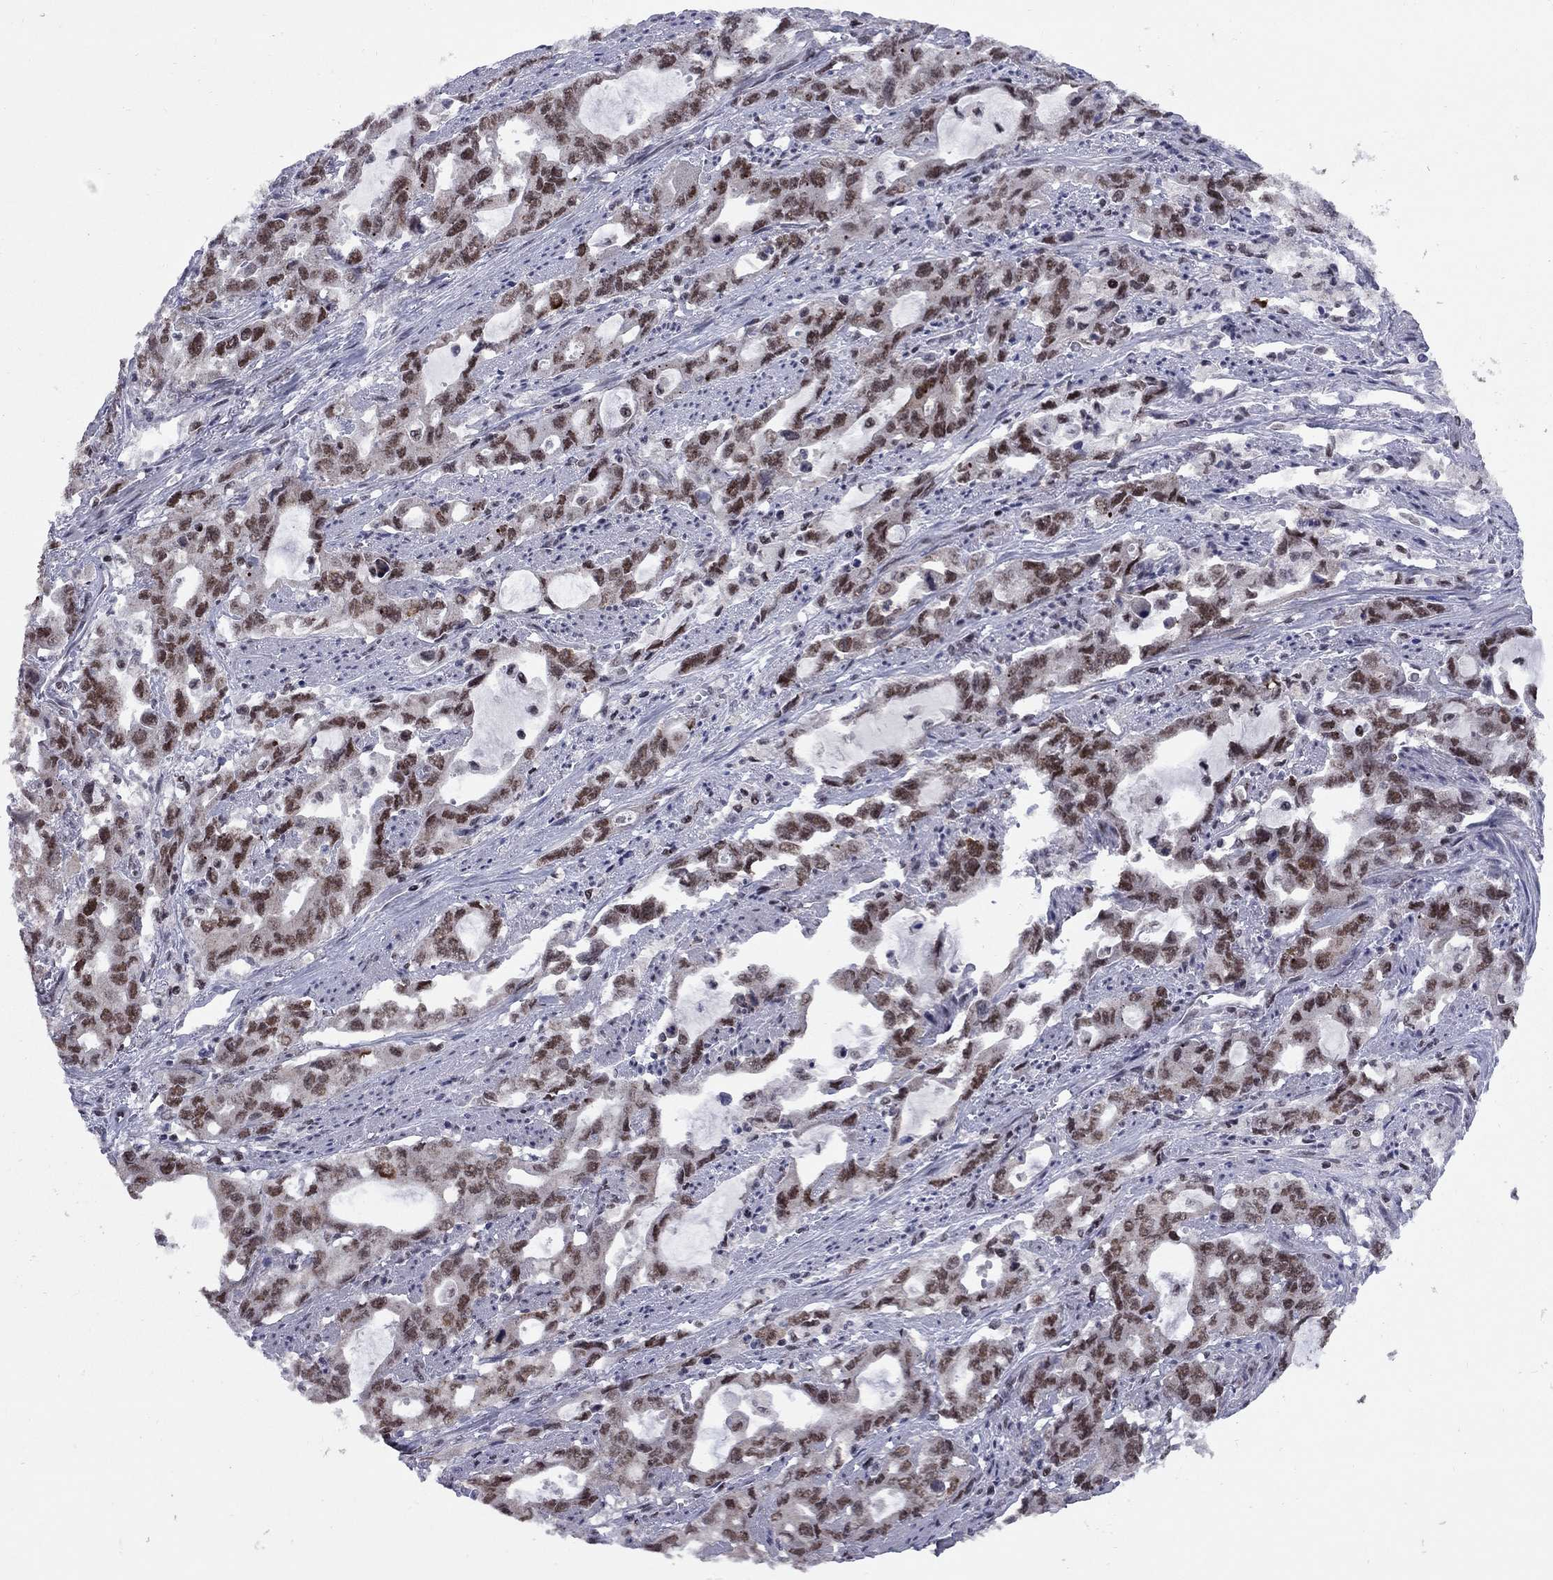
{"staining": {"intensity": "weak", "quantity": "25%-75%", "location": "nuclear"}, "tissue": "stomach cancer", "cell_type": "Tumor cells", "image_type": "cancer", "snomed": [{"axis": "morphology", "description": "Adenocarcinoma, NOS"}, {"axis": "topography", "description": "Stomach, upper"}], "caption": "A histopathology image of stomach cancer (adenocarcinoma) stained for a protein demonstrates weak nuclear brown staining in tumor cells.", "gene": "TAF9", "patient": {"sex": "male", "age": 85}}